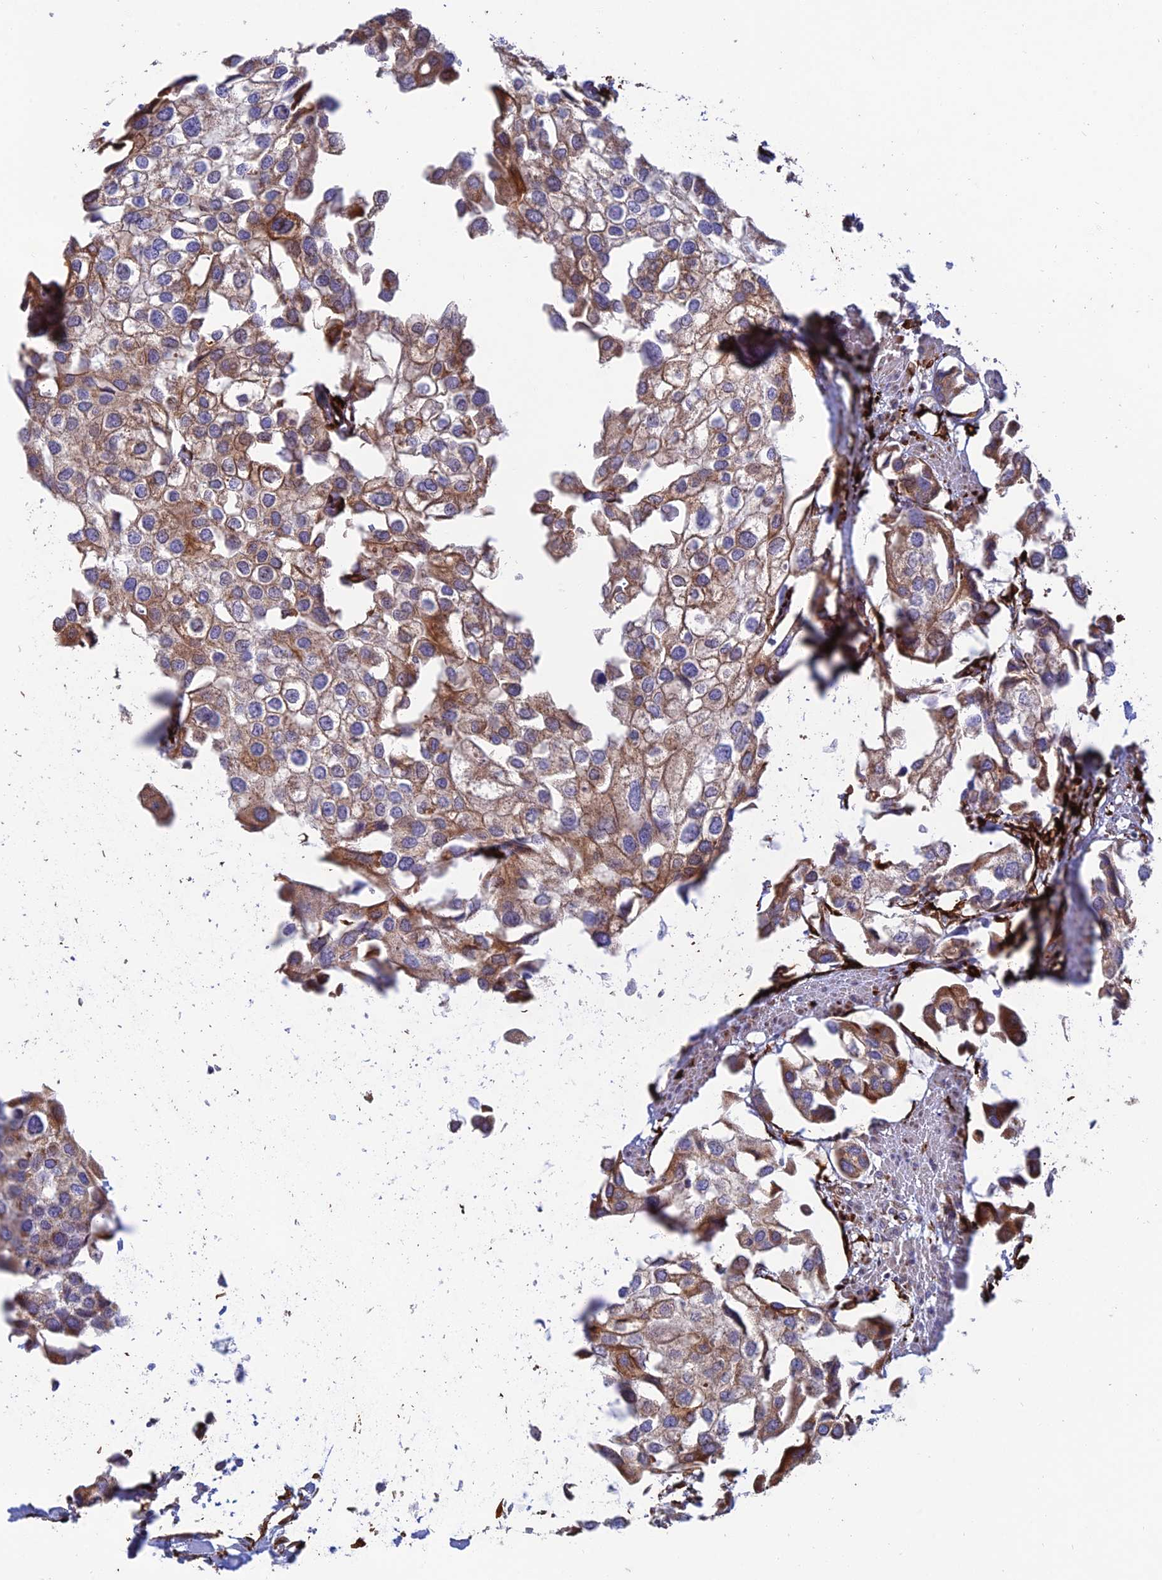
{"staining": {"intensity": "weak", "quantity": "25%-75%", "location": "cytoplasmic/membranous"}, "tissue": "urothelial cancer", "cell_type": "Tumor cells", "image_type": "cancer", "snomed": [{"axis": "morphology", "description": "Urothelial carcinoma, High grade"}, {"axis": "topography", "description": "Urinary bladder"}], "caption": "Immunohistochemical staining of urothelial cancer exhibits low levels of weak cytoplasmic/membranous protein staining in approximately 25%-75% of tumor cells.", "gene": "RCN3", "patient": {"sex": "male", "age": 64}}